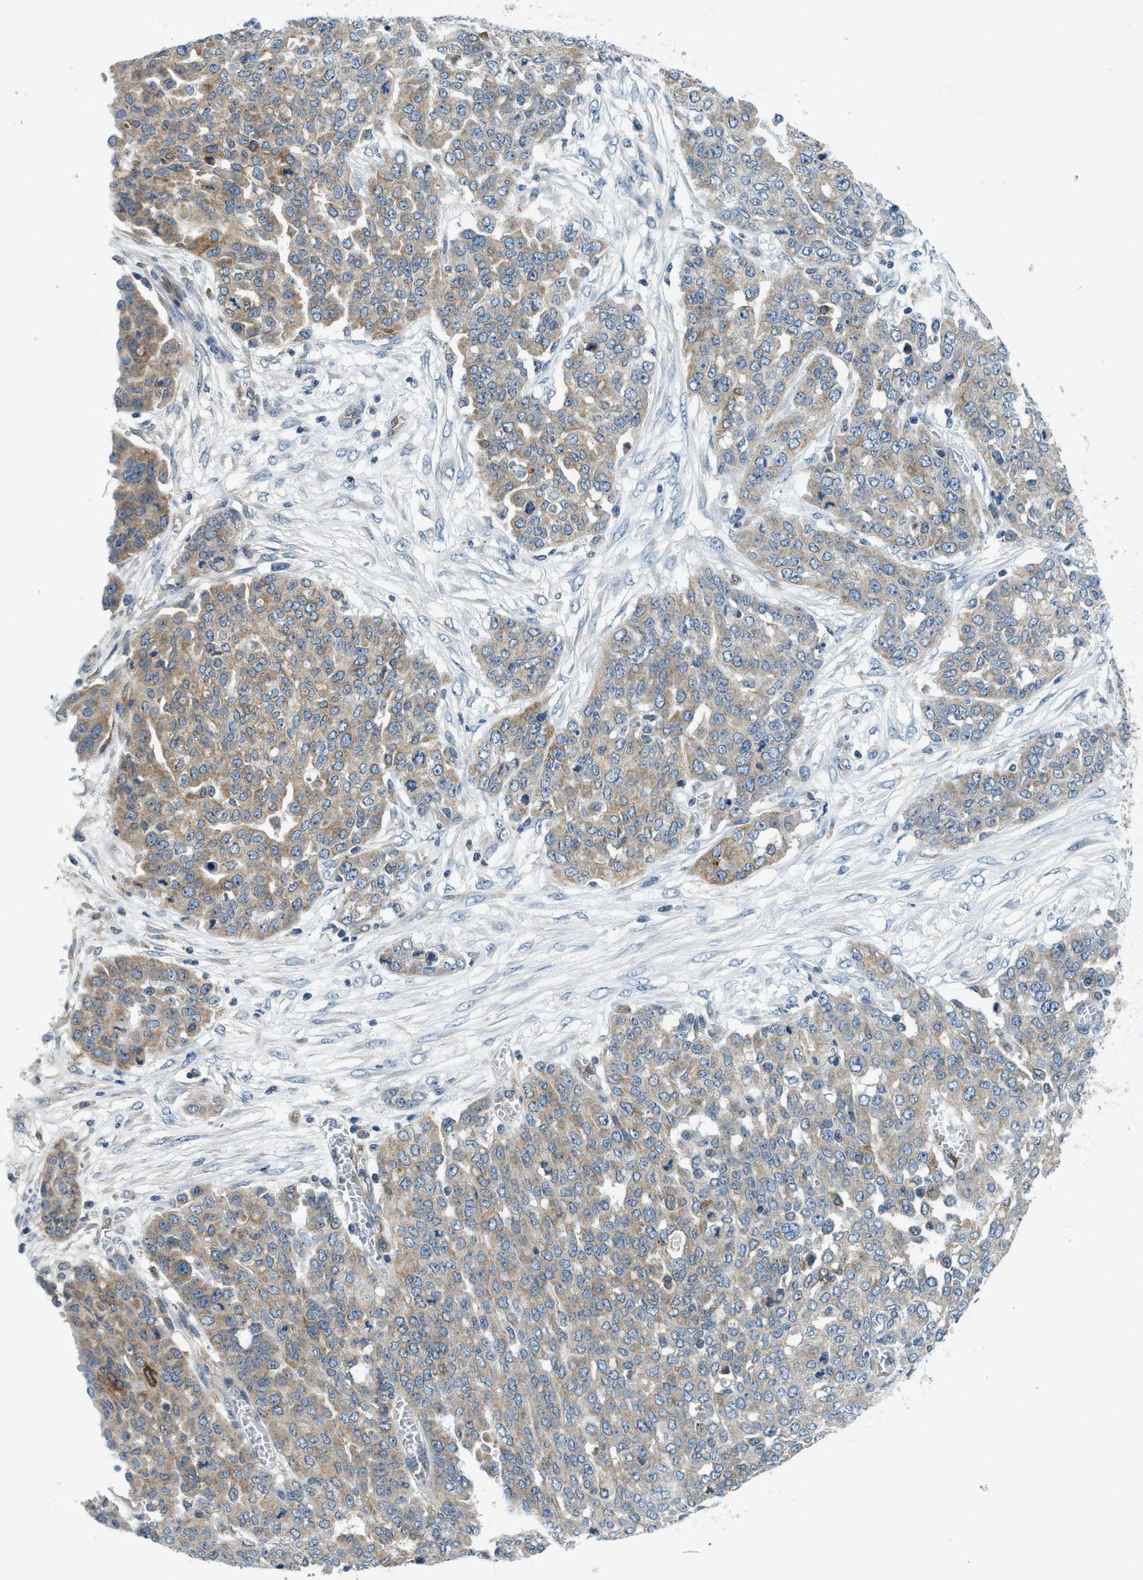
{"staining": {"intensity": "weak", "quantity": ">75%", "location": "cytoplasmic/membranous"}, "tissue": "ovarian cancer", "cell_type": "Tumor cells", "image_type": "cancer", "snomed": [{"axis": "morphology", "description": "Cystadenocarcinoma, serous, NOS"}, {"axis": "topography", "description": "Soft tissue"}, {"axis": "topography", "description": "Ovary"}], "caption": "The photomicrograph exhibits immunohistochemical staining of ovarian serous cystadenocarcinoma. There is weak cytoplasmic/membranous expression is present in about >75% of tumor cells. (Stains: DAB (3,3'-diaminobenzidine) in brown, nuclei in blue, Microscopy: brightfield microscopy at high magnification).", "gene": "BCAP31", "patient": {"sex": "female", "age": 57}}